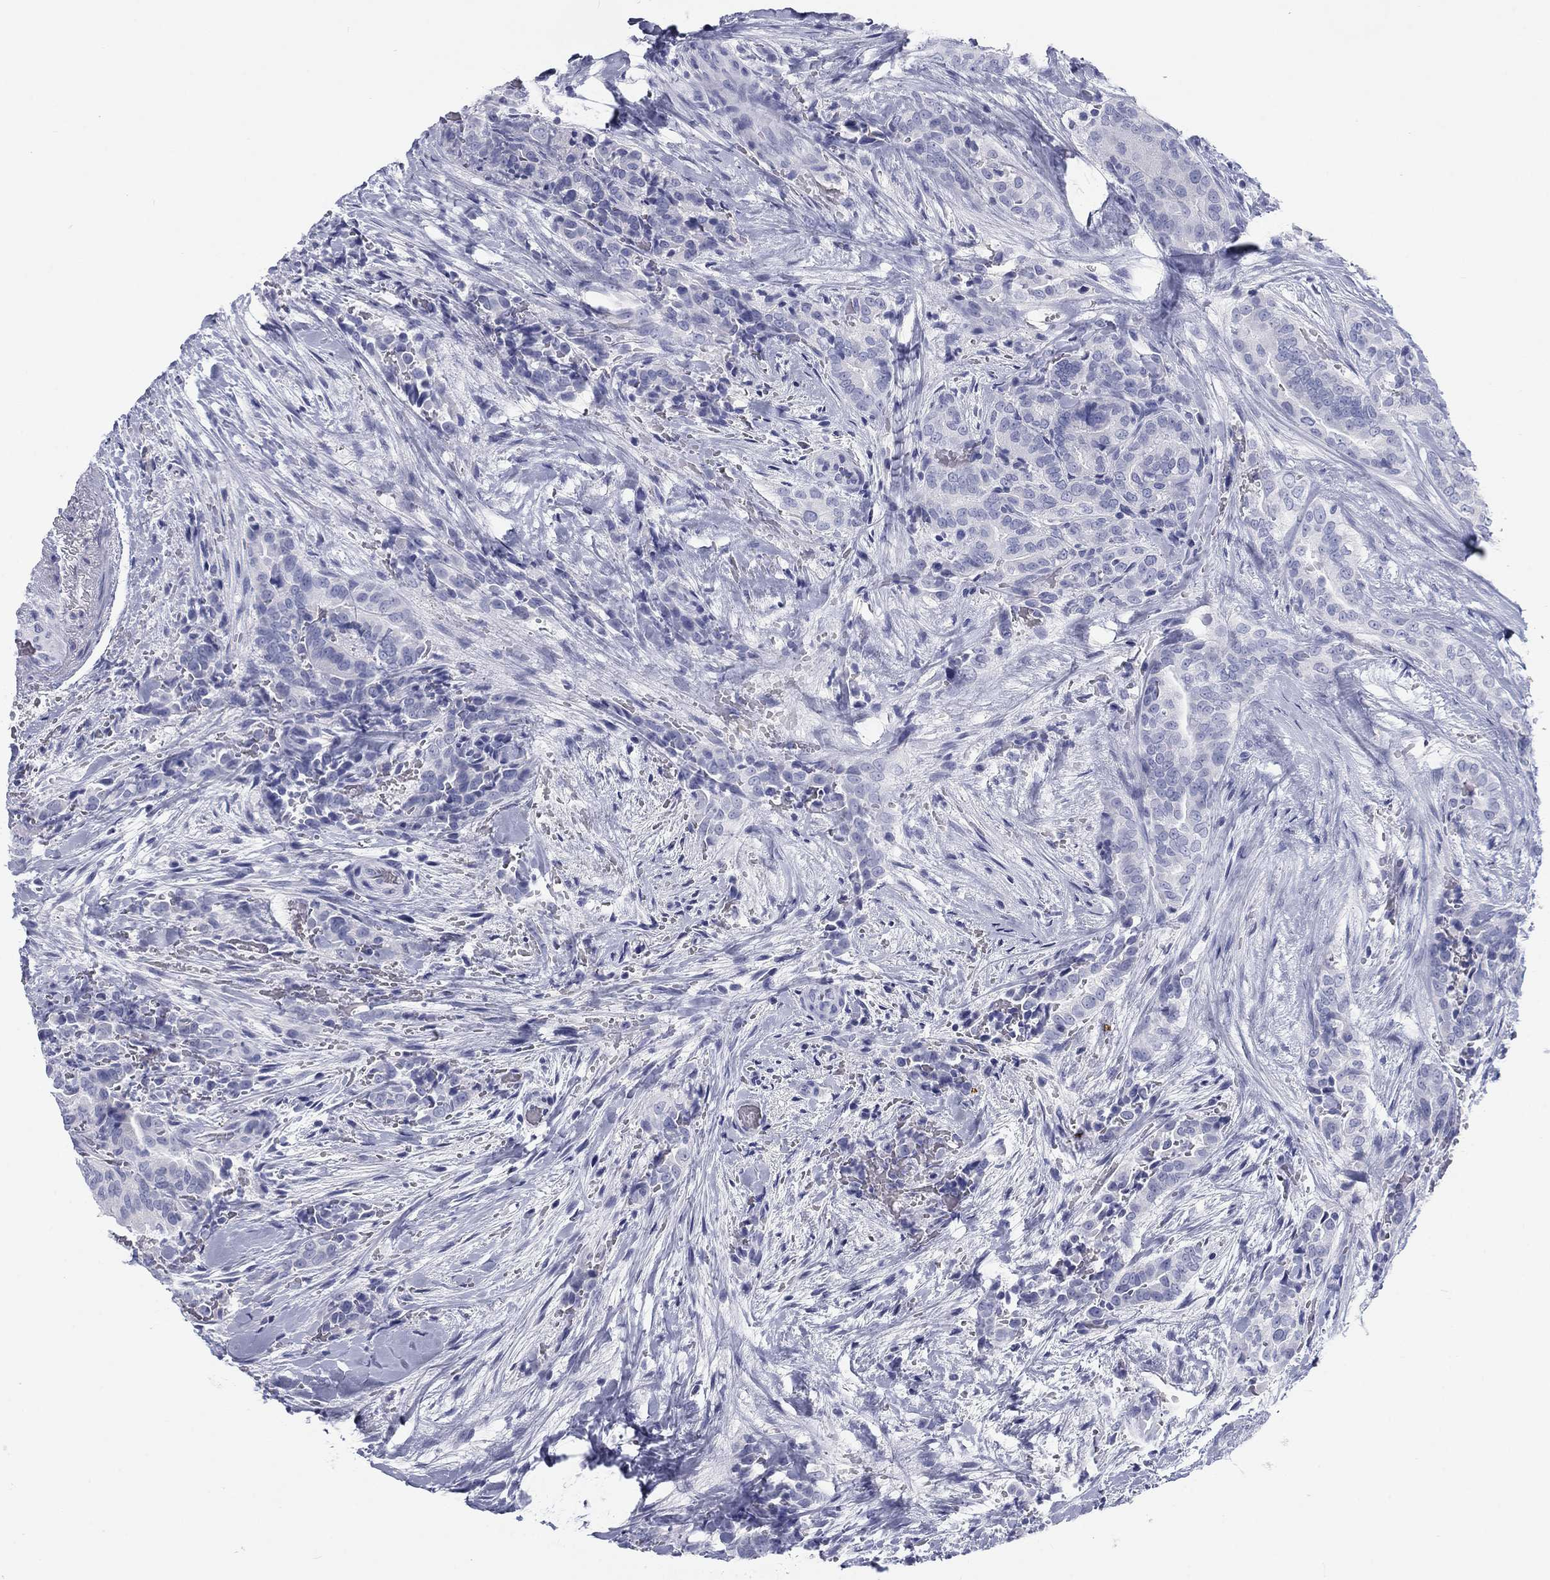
{"staining": {"intensity": "negative", "quantity": "none", "location": "none"}, "tissue": "thyroid cancer", "cell_type": "Tumor cells", "image_type": "cancer", "snomed": [{"axis": "morphology", "description": "Papillary adenocarcinoma, NOS"}, {"axis": "topography", "description": "Thyroid gland"}], "caption": "Papillary adenocarcinoma (thyroid) was stained to show a protein in brown. There is no significant expression in tumor cells.", "gene": "CALB1", "patient": {"sex": "male", "age": 61}}